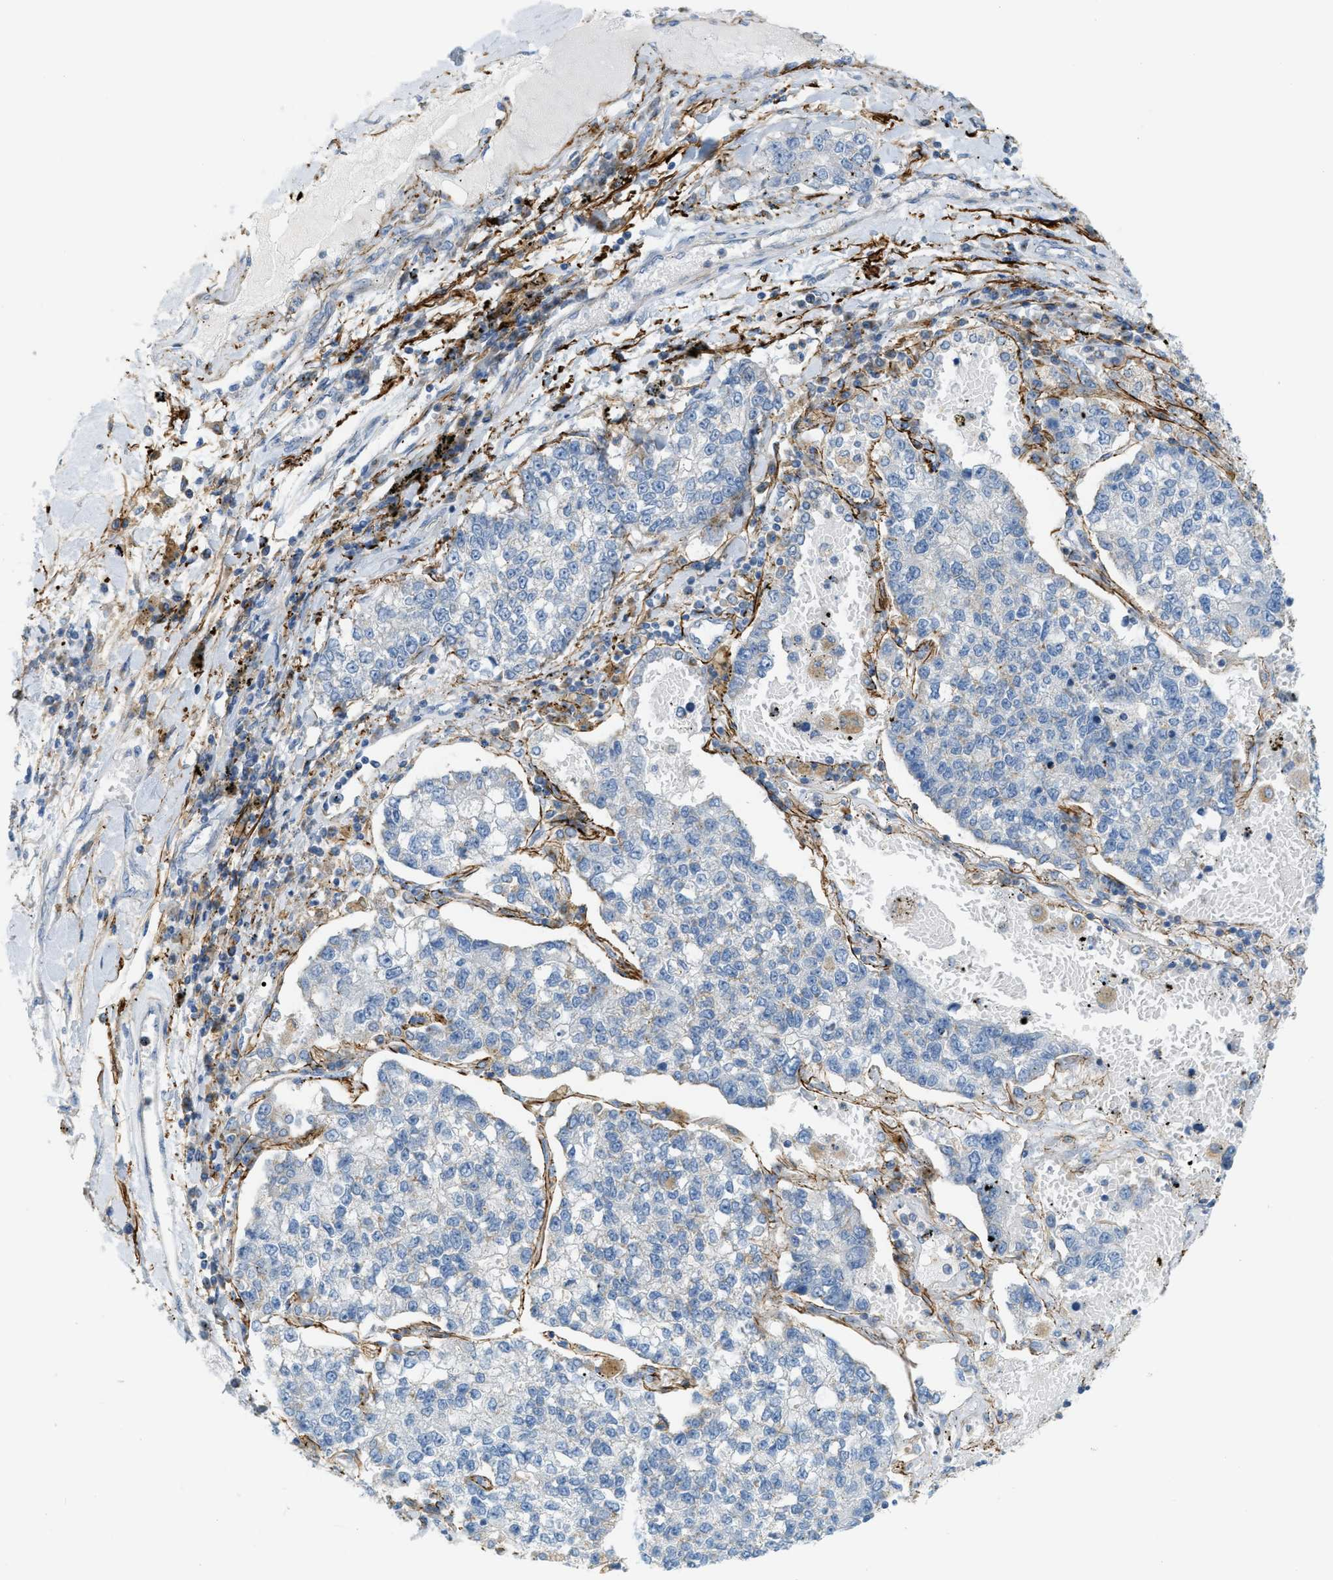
{"staining": {"intensity": "negative", "quantity": "none", "location": "none"}, "tissue": "lung cancer", "cell_type": "Tumor cells", "image_type": "cancer", "snomed": [{"axis": "morphology", "description": "Adenocarcinoma, NOS"}, {"axis": "topography", "description": "Lung"}], "caption": "This is an IHC photomicrograph of human lung cancer. There is no positivity in tumor cells.", "gene": "LMBRD1", "patient": {"sex": "male", "age": 49}}